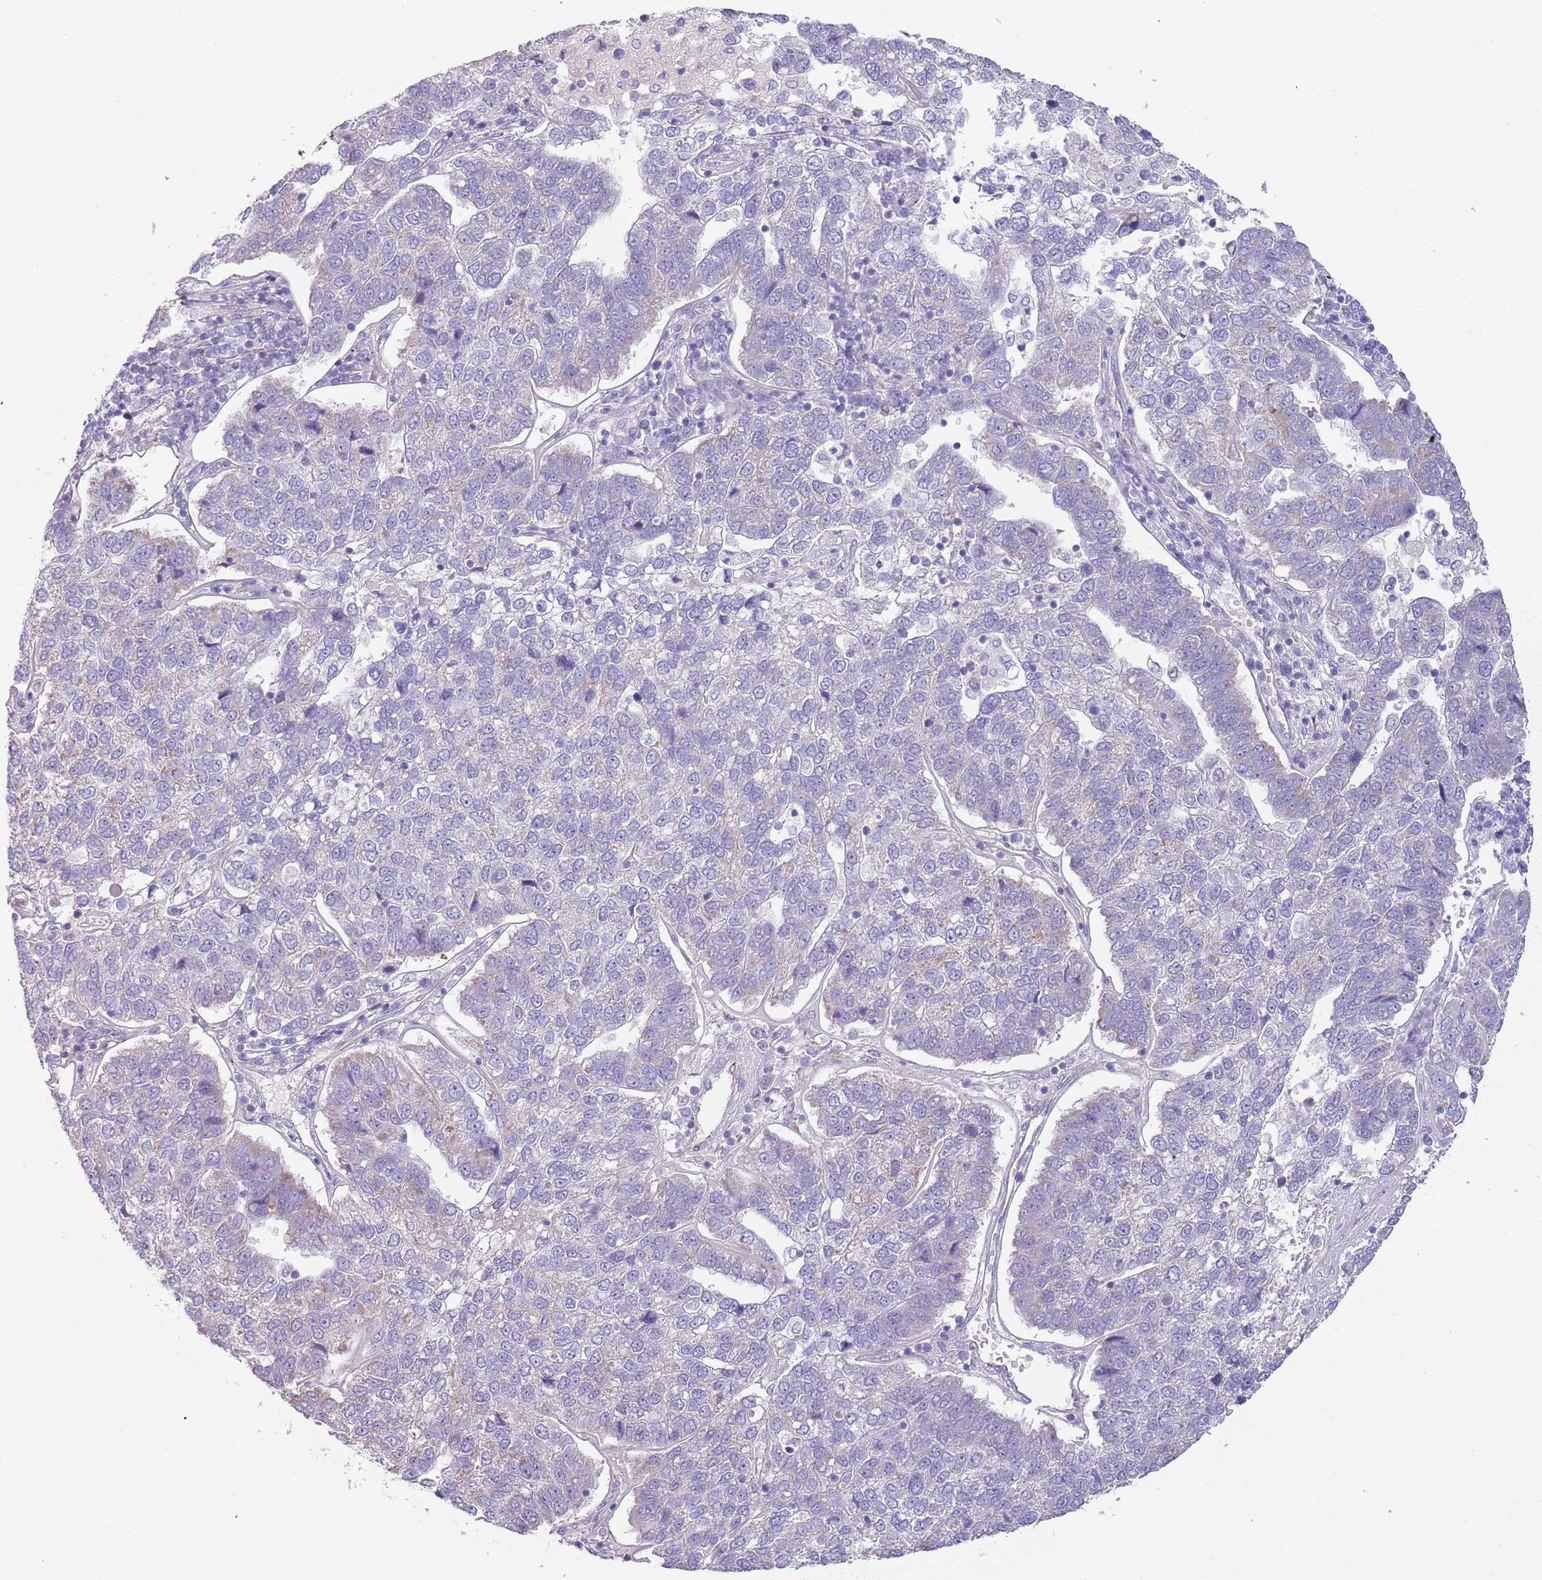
{"staining": {"intensity": "negative", "quantity": "none", "location": "none"}, "tissue": "pancreatic cancer", "cell_type": "Tumor cells", "image_type": "cancer", "snomed": [{"axis": "morphology", "description": "Adenocarcinoma, NOS"}, {"axis": "topography", "description": "Pancreas"}], "caption": "Immunohistochemistry of adenocarcinoma (pancreatic) demonstrates no expression in tumor cells.", "gene": "RNF222", "patient": {"sex": "female", "age": 61}}